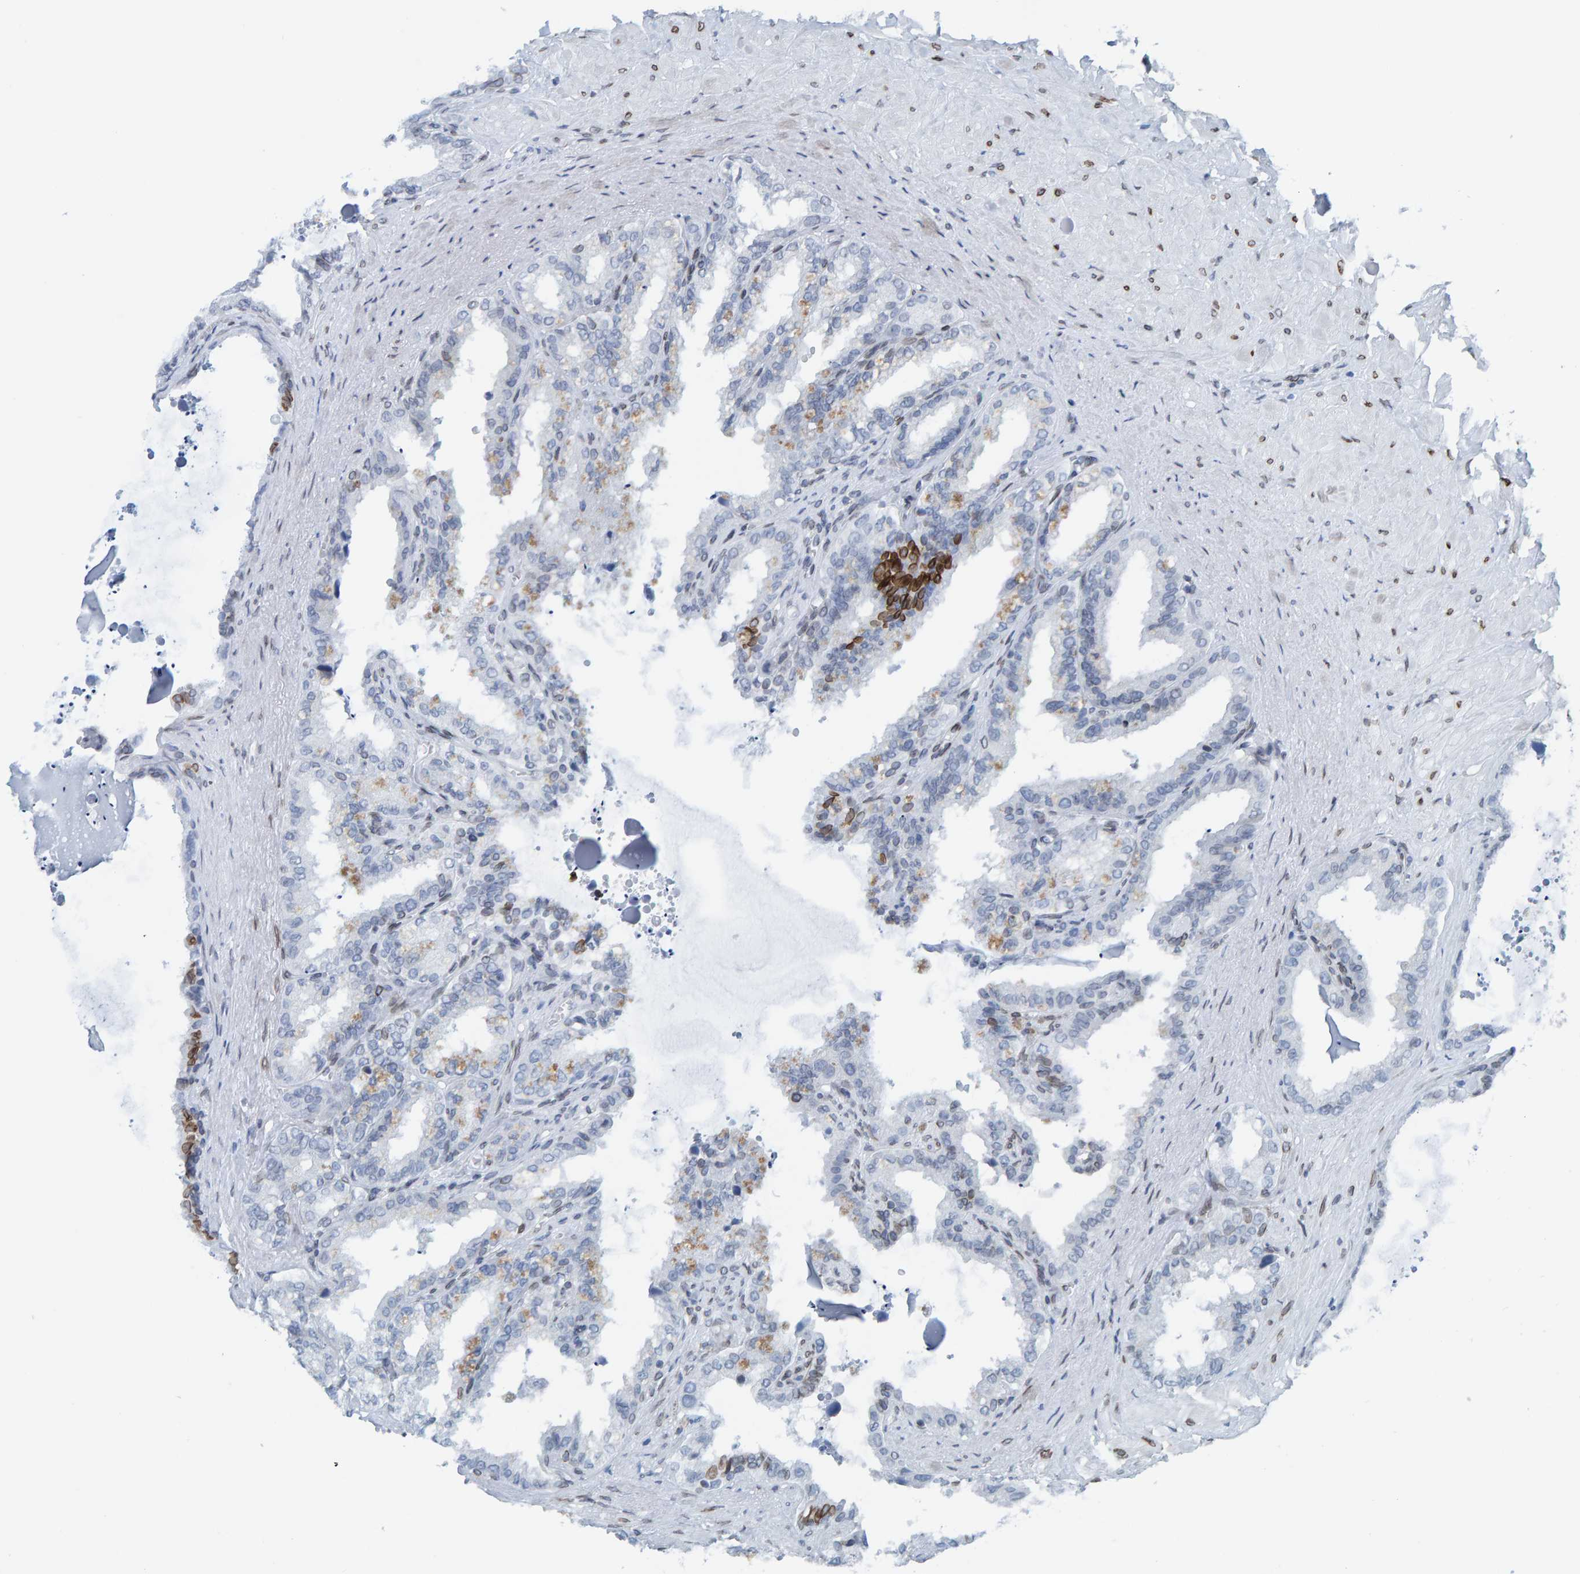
{"staining": {"intensity": "moderate", "quantity": "<25%", "location": "cytoplasmic/membranous,nuclear"}, "tissue": "seminal vesicle", "cell_type": "Glandular cells", "image_type": "normal", "snomed": [{"axis": "morphology", "description": "Normal tissue, NOS"}, {"axis": "topography", "description": "Seminal veicle"}], "caption": "Brown immunohistochemical staining in unremarkable human seminal vesicle shows moderate cytoplasmic/membranous,nuclear expression in about <25% of glandular cells.", "gene": "LMNB2", "patient": {"sex": "male", "age": 64}}